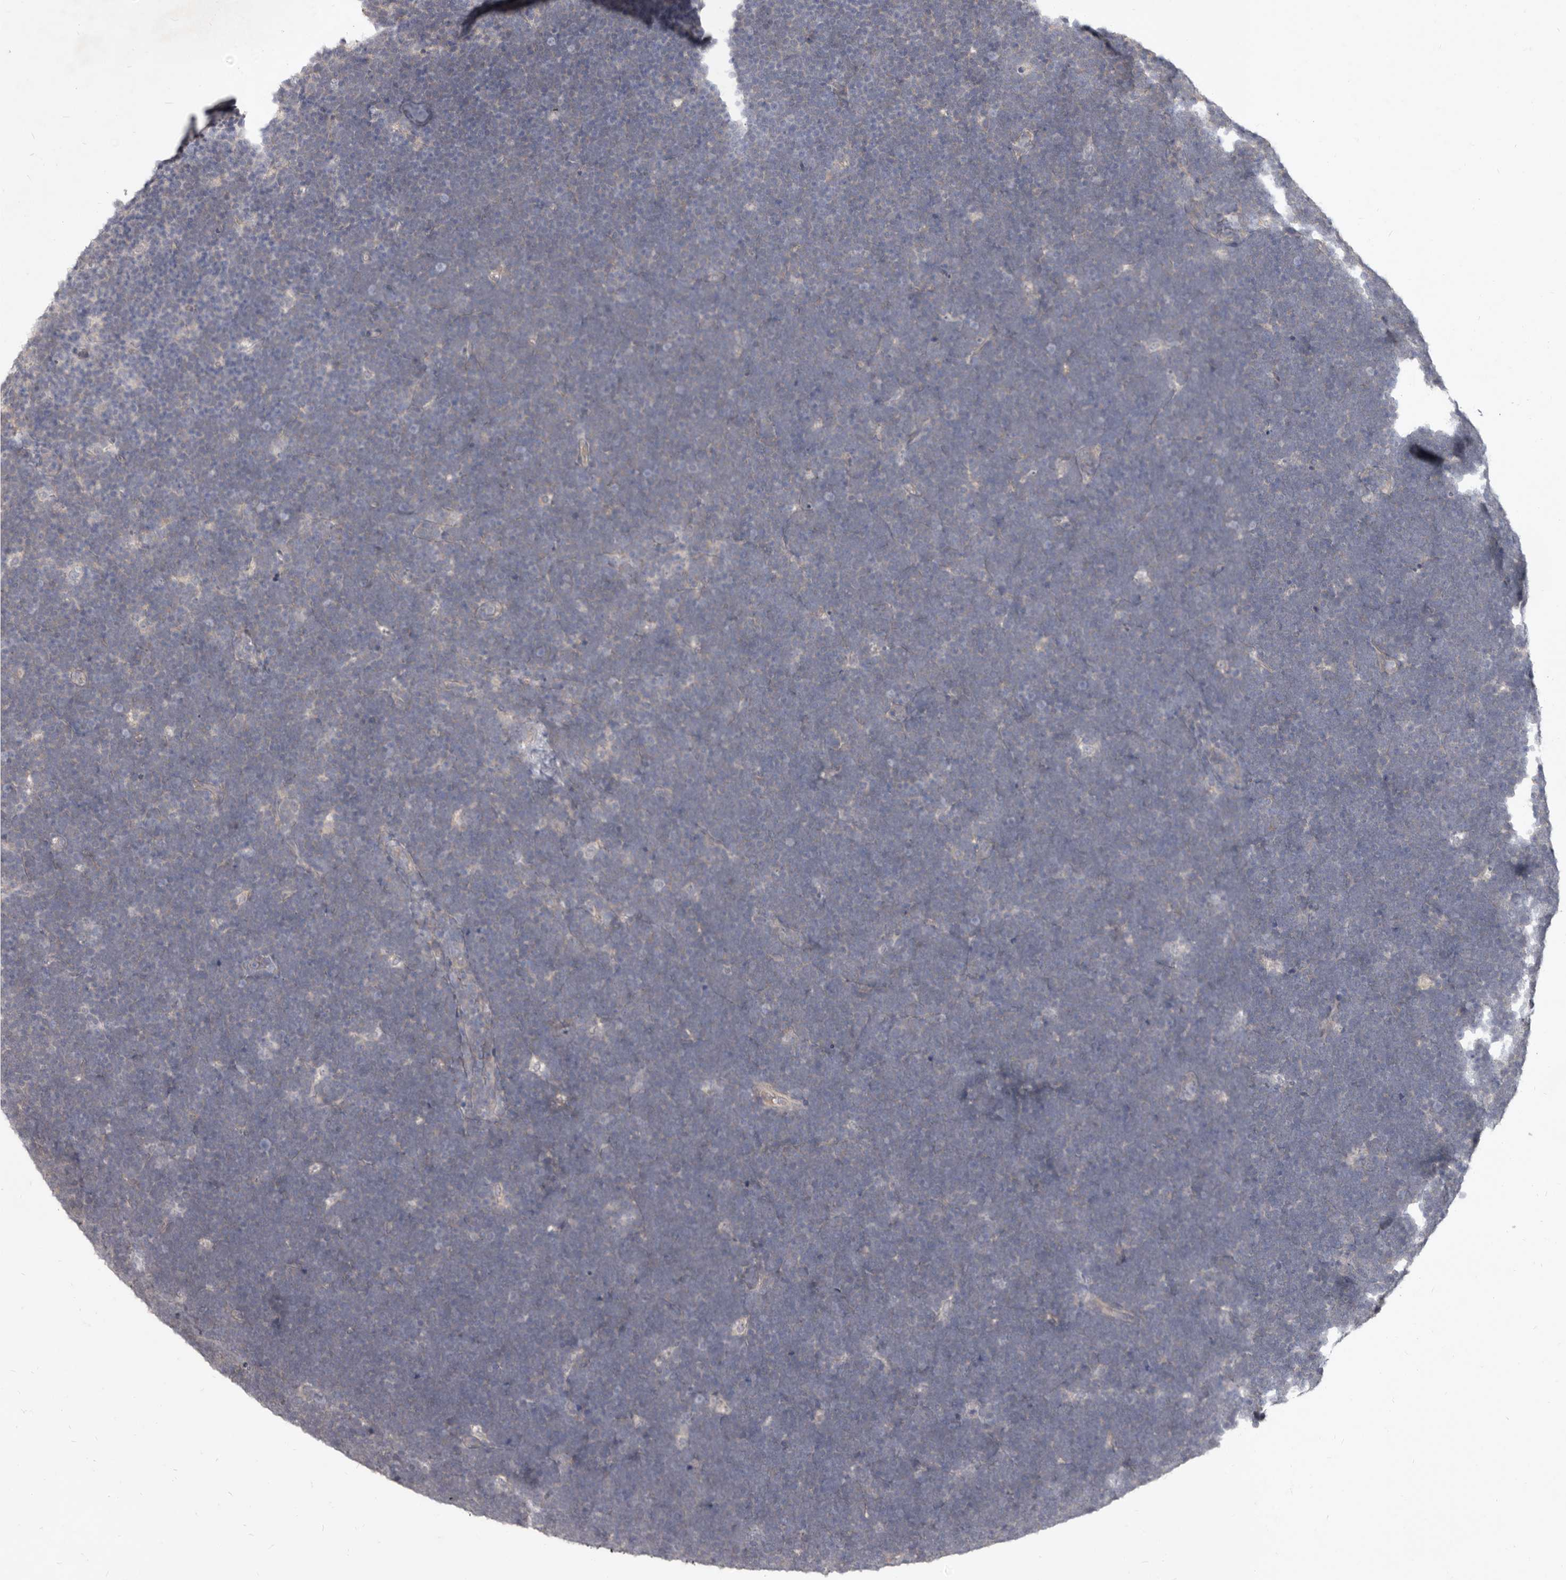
{"staining": {"intensity": "negative", "quantity": "none", "location": "none"}, "tissue": "lymphoma", "cell_type": "Tumor cells", "image_type": "cancer", "snomed": [{"axis": "morphology", "description": "Malignant lymphoma, non-Hodgkin's type, High grade"}, {"axis": "topography", "description": "Lymph node"}], "caption": "Tumor cells are negative for protein expression in human malignant lymphoma, non-Hodgkin's type (high-grade). The staining is performed using DAB (3,3'-diaminobenzidine) brown chromogen with nuclei counter-stained in using hematoxylin.", "gene": "GSK3B", "patient": {"sex": "male", "age": 13}}